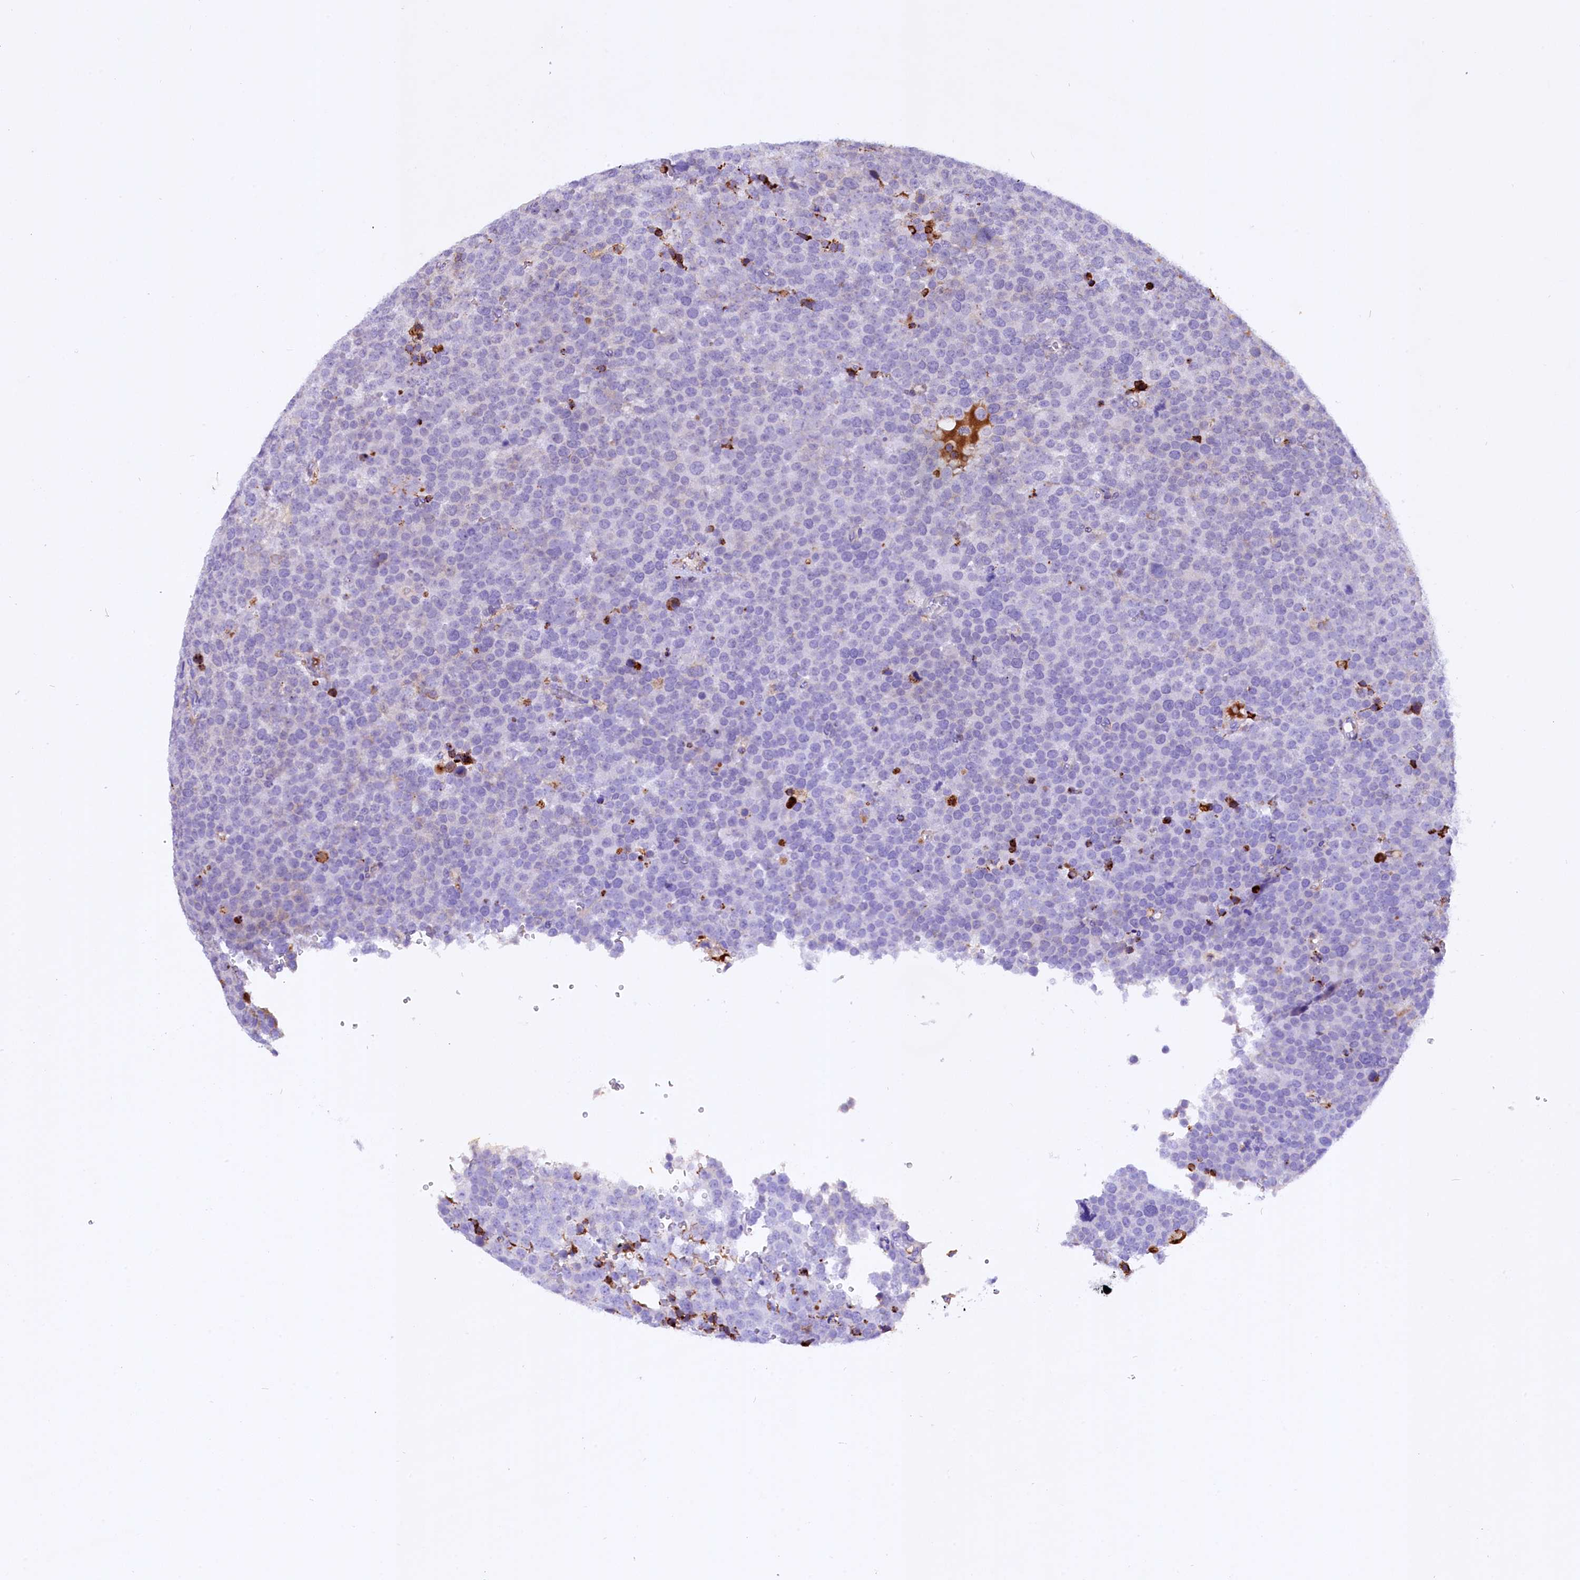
{"staining": {"intensity": "negative", "quantity": "none", "location": "none"}, "tissue": "testis cancer", "cell_type": "Tumor cells", "image_type": "cancer", "snomed": [{"axis": "morphology", "description": "Seminoma, NOS"}, {"axis": "topography", "description": "Testis"}], "caption": "Tumor cells show no significant protein positivity in seminoma (testis).", "gene": "CMTR2", "patient": {"sex": "male", "age": 71}}